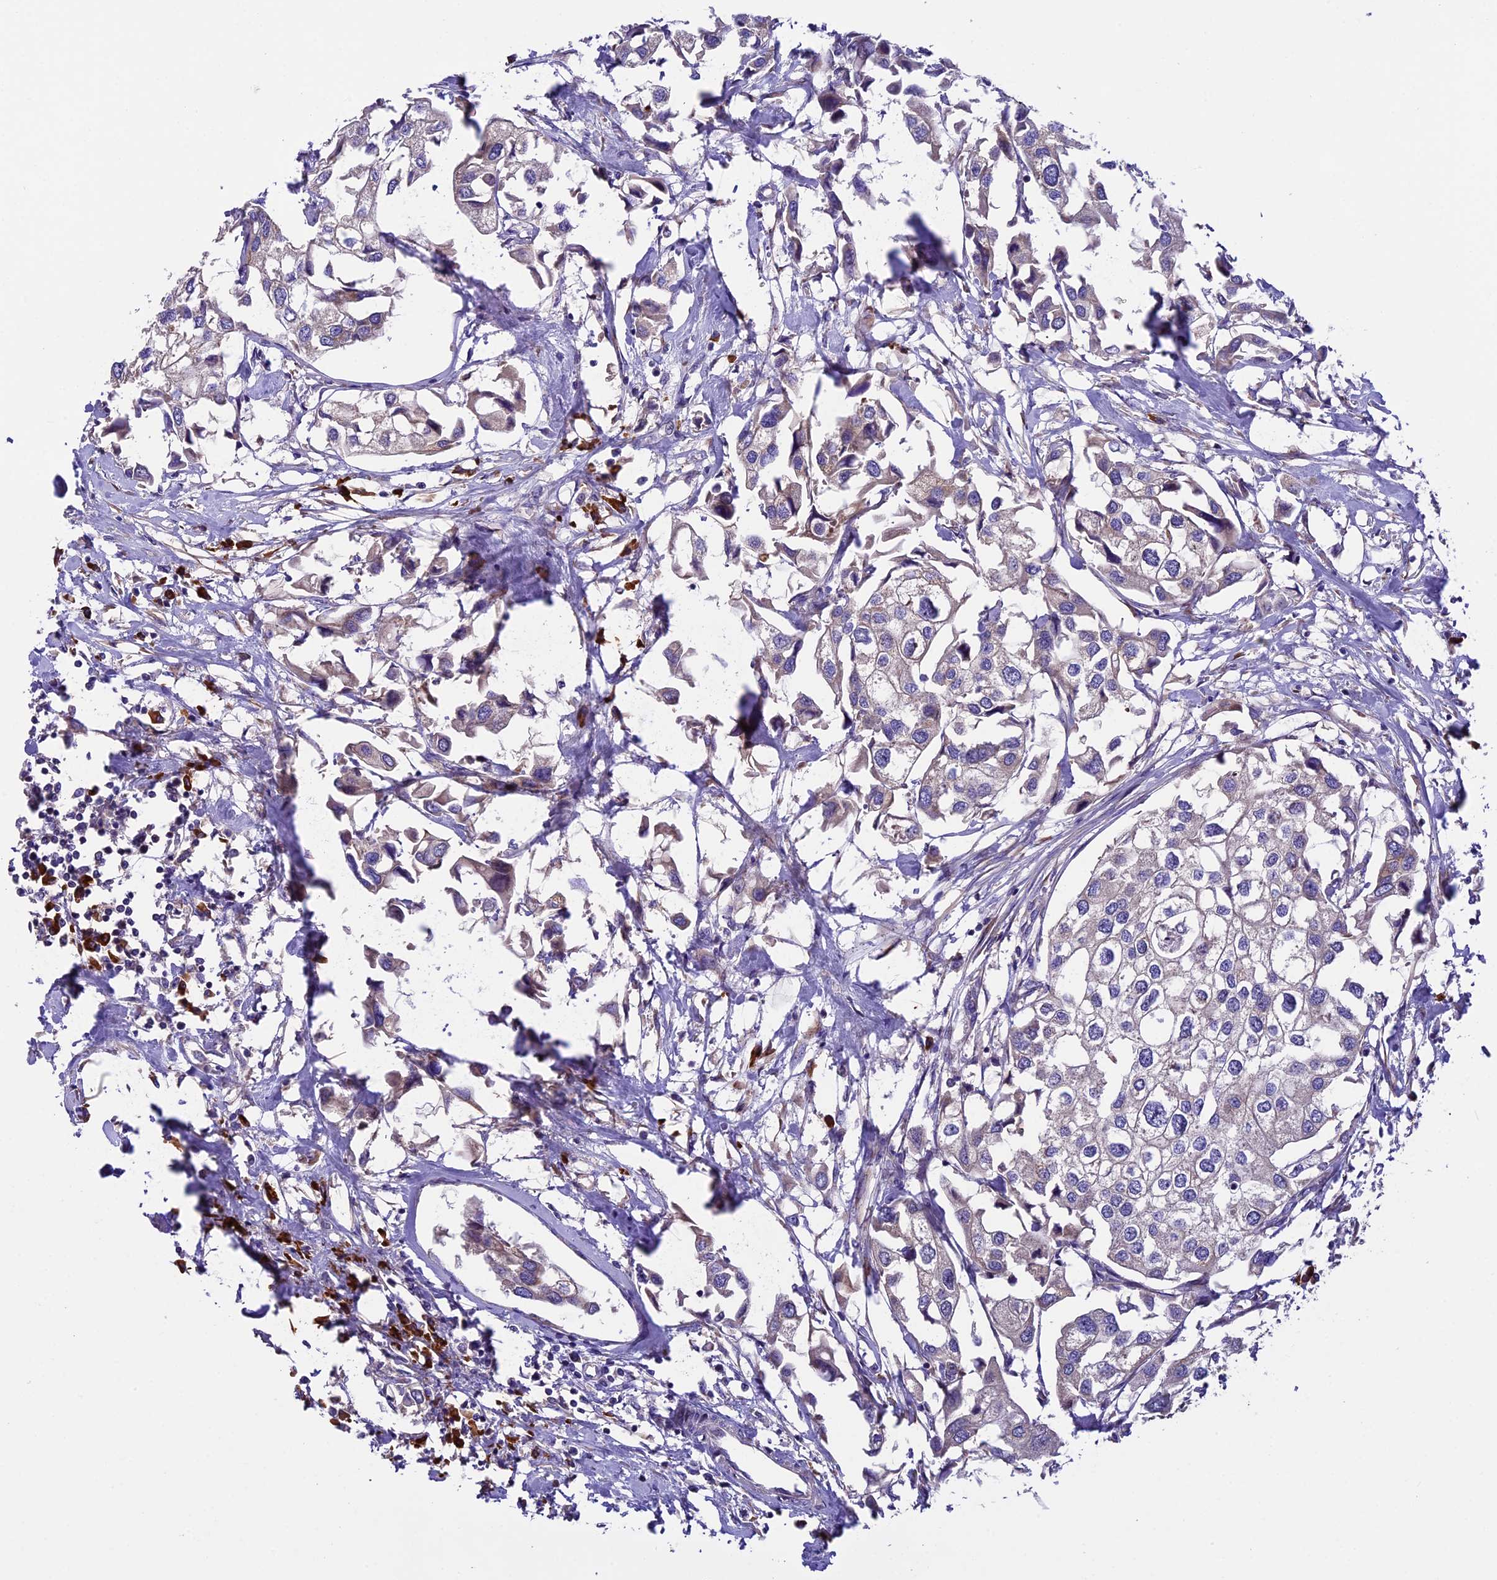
{"staining": {"intensity": "weak", "quantity": "<25%", "location": "cytoplasmic/membranous"}, "tissue": "urothelial cancer", "cell_type": "Tumor cells", "image_type": "cancer", "snomed": [{"axis": "morphology", "description": "Urothelial carcinoma, High grade"}, {"axis": "topography", "description": "Urinary bladder"}], "caption": "The IHC histopathology image has no significant expression in tumor cells of high-grade urothelial carcinoma tissue.", "gene": "FRY", "patient": {"sex": "male", "age": 64}}